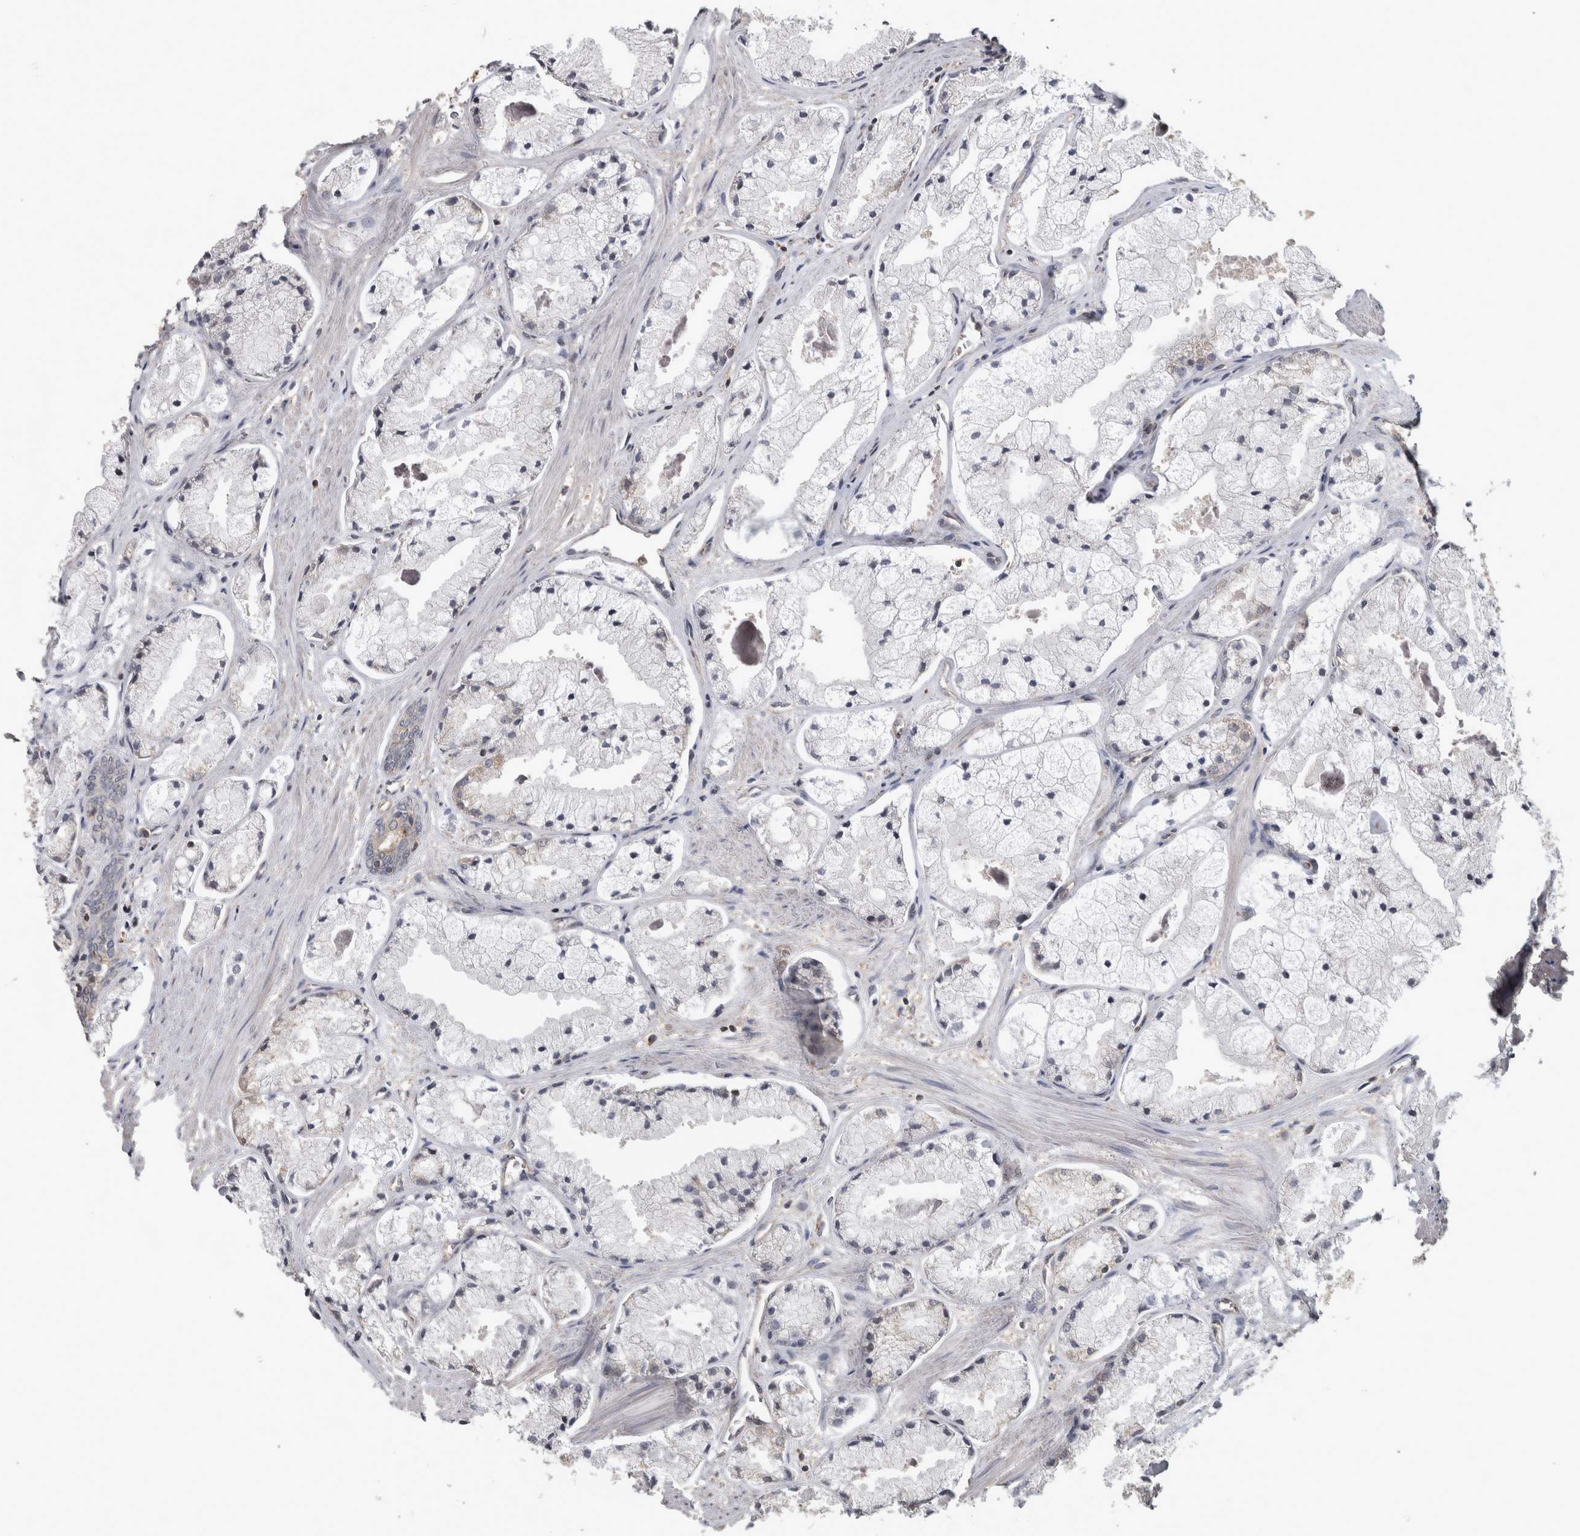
{"staining": {"intensity": "negative", "quantity": "none", "location": "none"}, "tissue": "prostate cancer", "cell_type": "Tumor cells", "image_type": "cancer", "snomed": [{"axis": "morphology", "description": "Adenocarcinoma, High grade"}, {"axis": "topography", "description": "Prostate"}], "caption": "Tumor cells are negative for protein expression in human prostate high-grade adenocarcinoma.", "gene": "ATXN2", "patient": {"sex": "male", "age": 50}}